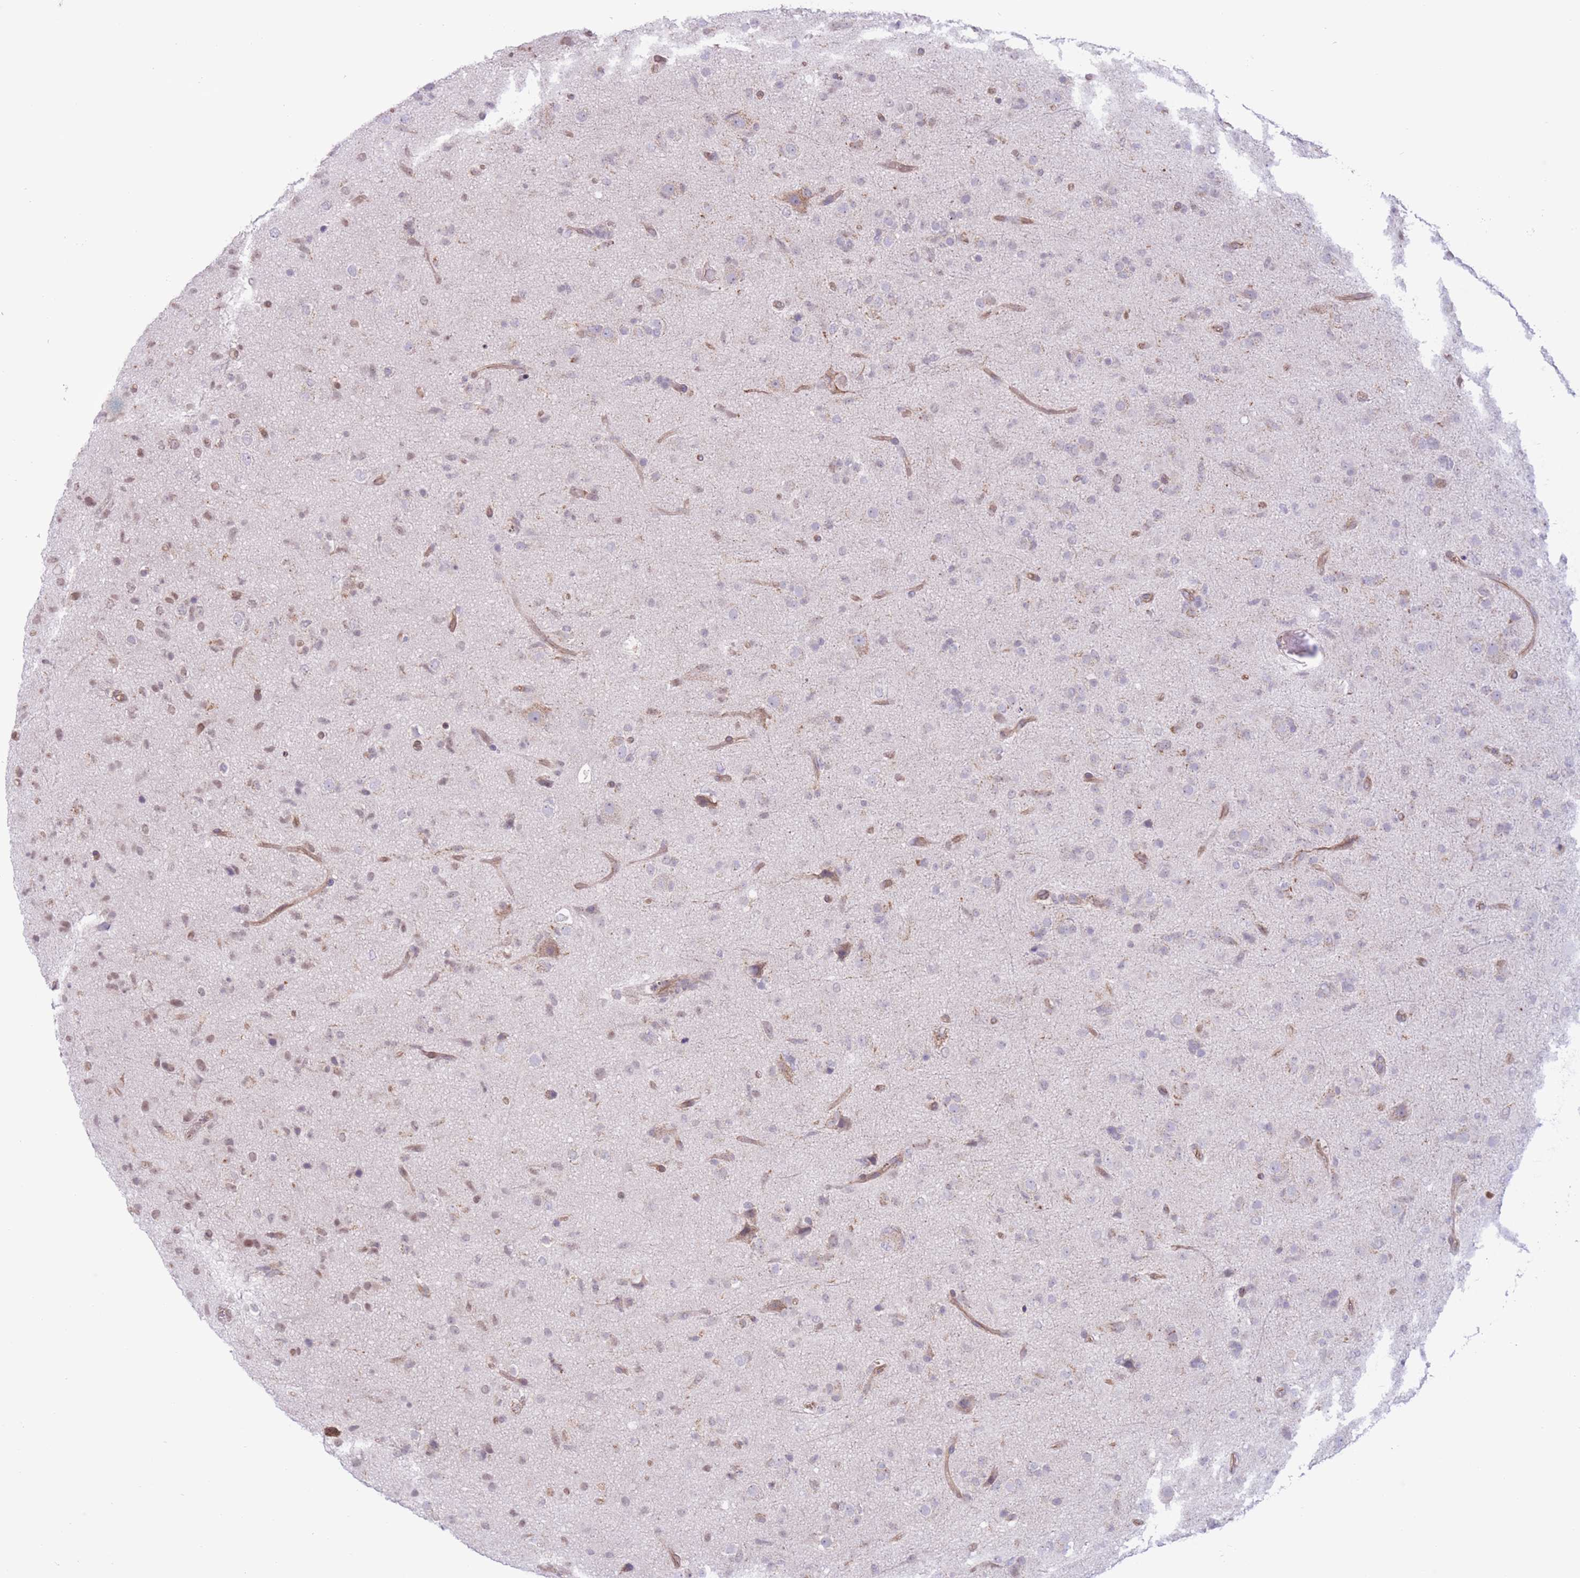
{"staining": {"intensity": "negative", "quantity": "none", "location": "none"}, "tissue": "glioma", "cell_type": "Tumor cells", "image_type": "cancer", "snomed": [{"axis": "morphology", "description": "Glioma, malignant, Low grade"}, {"axis": "topography", "description": "Brain"}], "caption": "This is a micrograph of IHC staining of glioma, which shows no expression in tumor cells.", "gene": "MRPS31", "patient": {"sex": "male", "age": 65}}